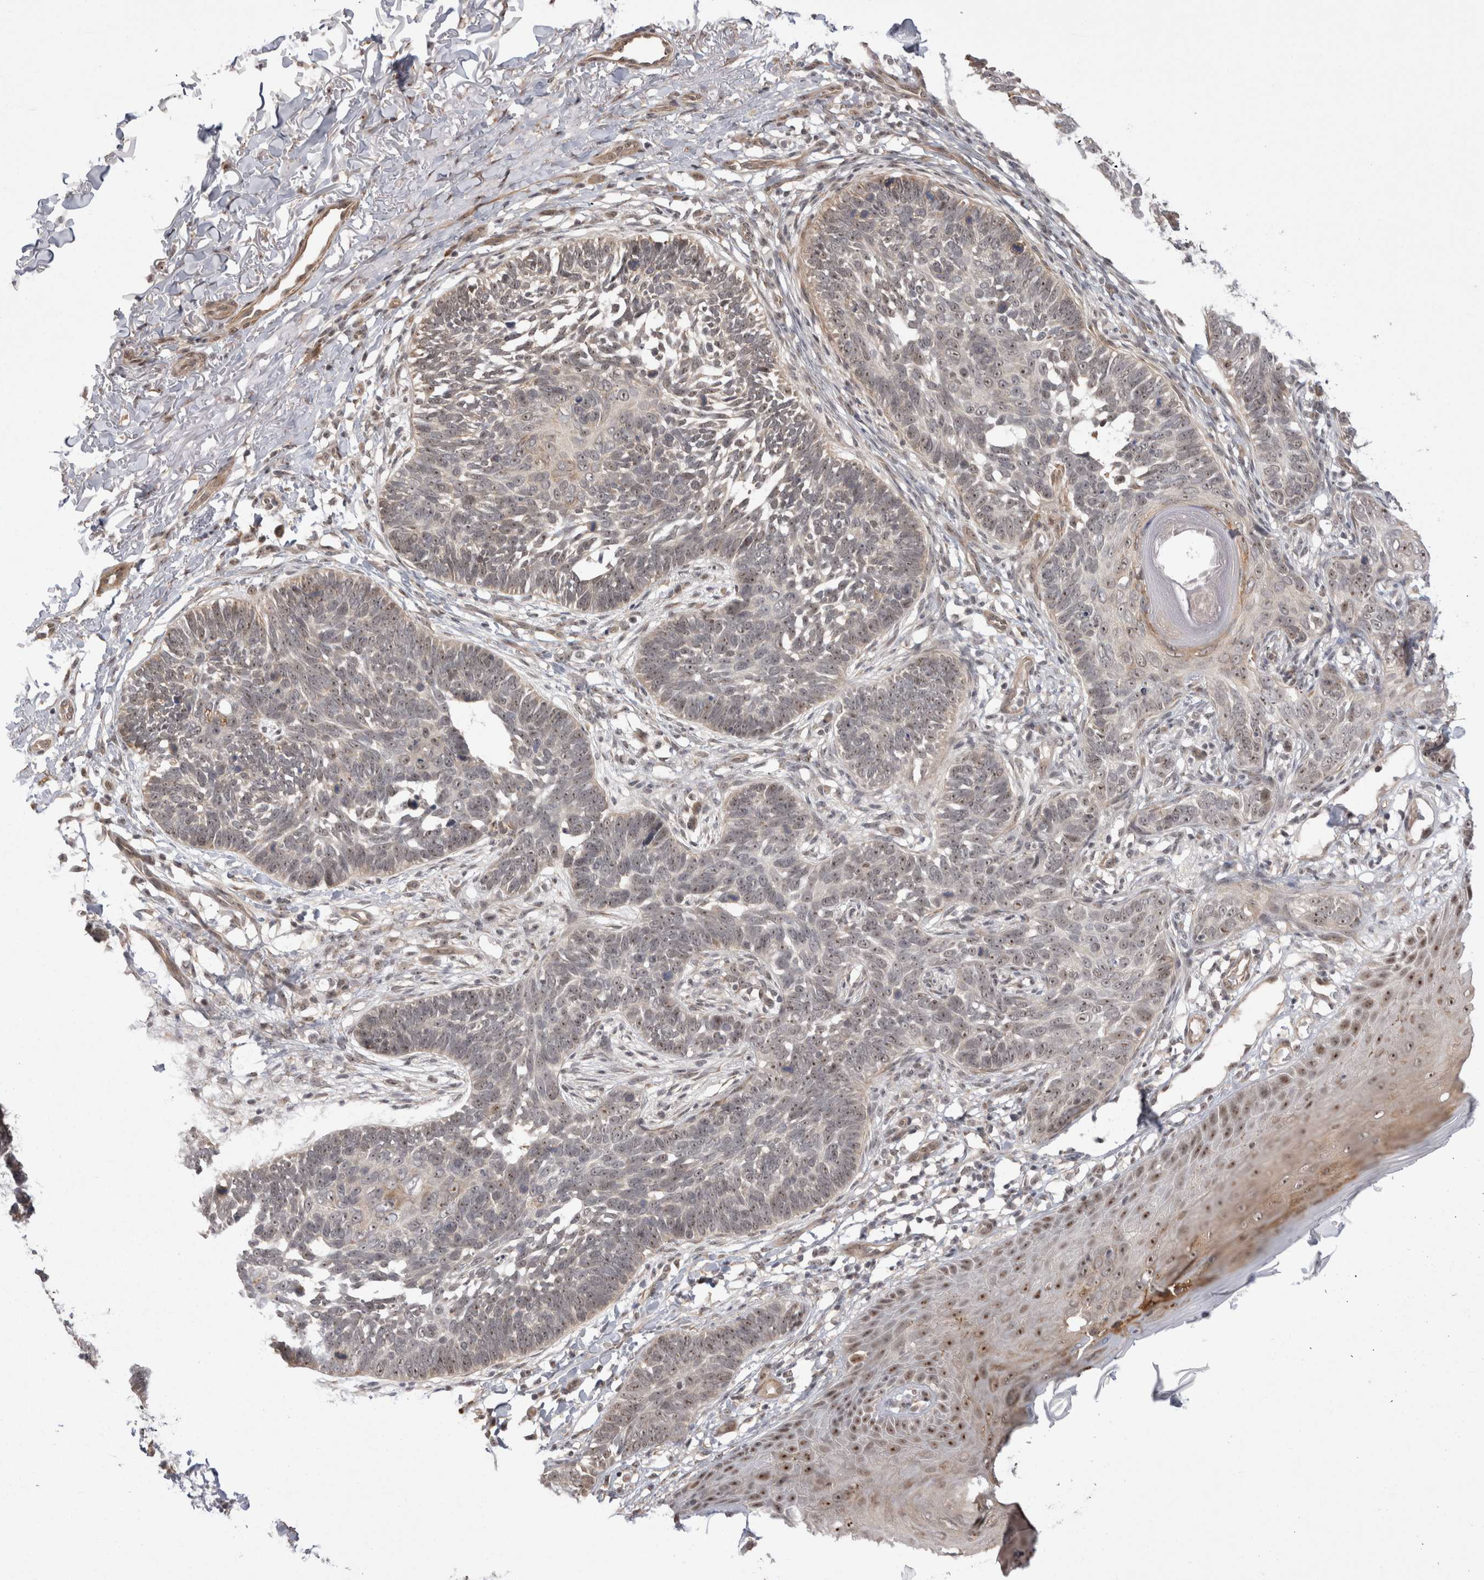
{"staining": {"intensity": "weak", "quantity": ">75%", "location": "nuclear"}, "tissue": "skin cancer", "cell_type": "Tumor cells", "image_type": "cancer", "snomed": [{"axis": "morphology", "description": "Normal tissue, NOS"}, {"axis": "morphology", "description": "Basal cell carcinoma"}, {"axis": "topography", "description": "Skin"}], "caption": "The micrograph displays a brown stain indicating the presence of a protein in the nuclear of tumor cells in basal cell carcinoma (skin). (Brightfield microscopy of DAB IHC at high magnification).", "gene": "EXOSC4", "patient": {"sex": "male", "age": 77}}